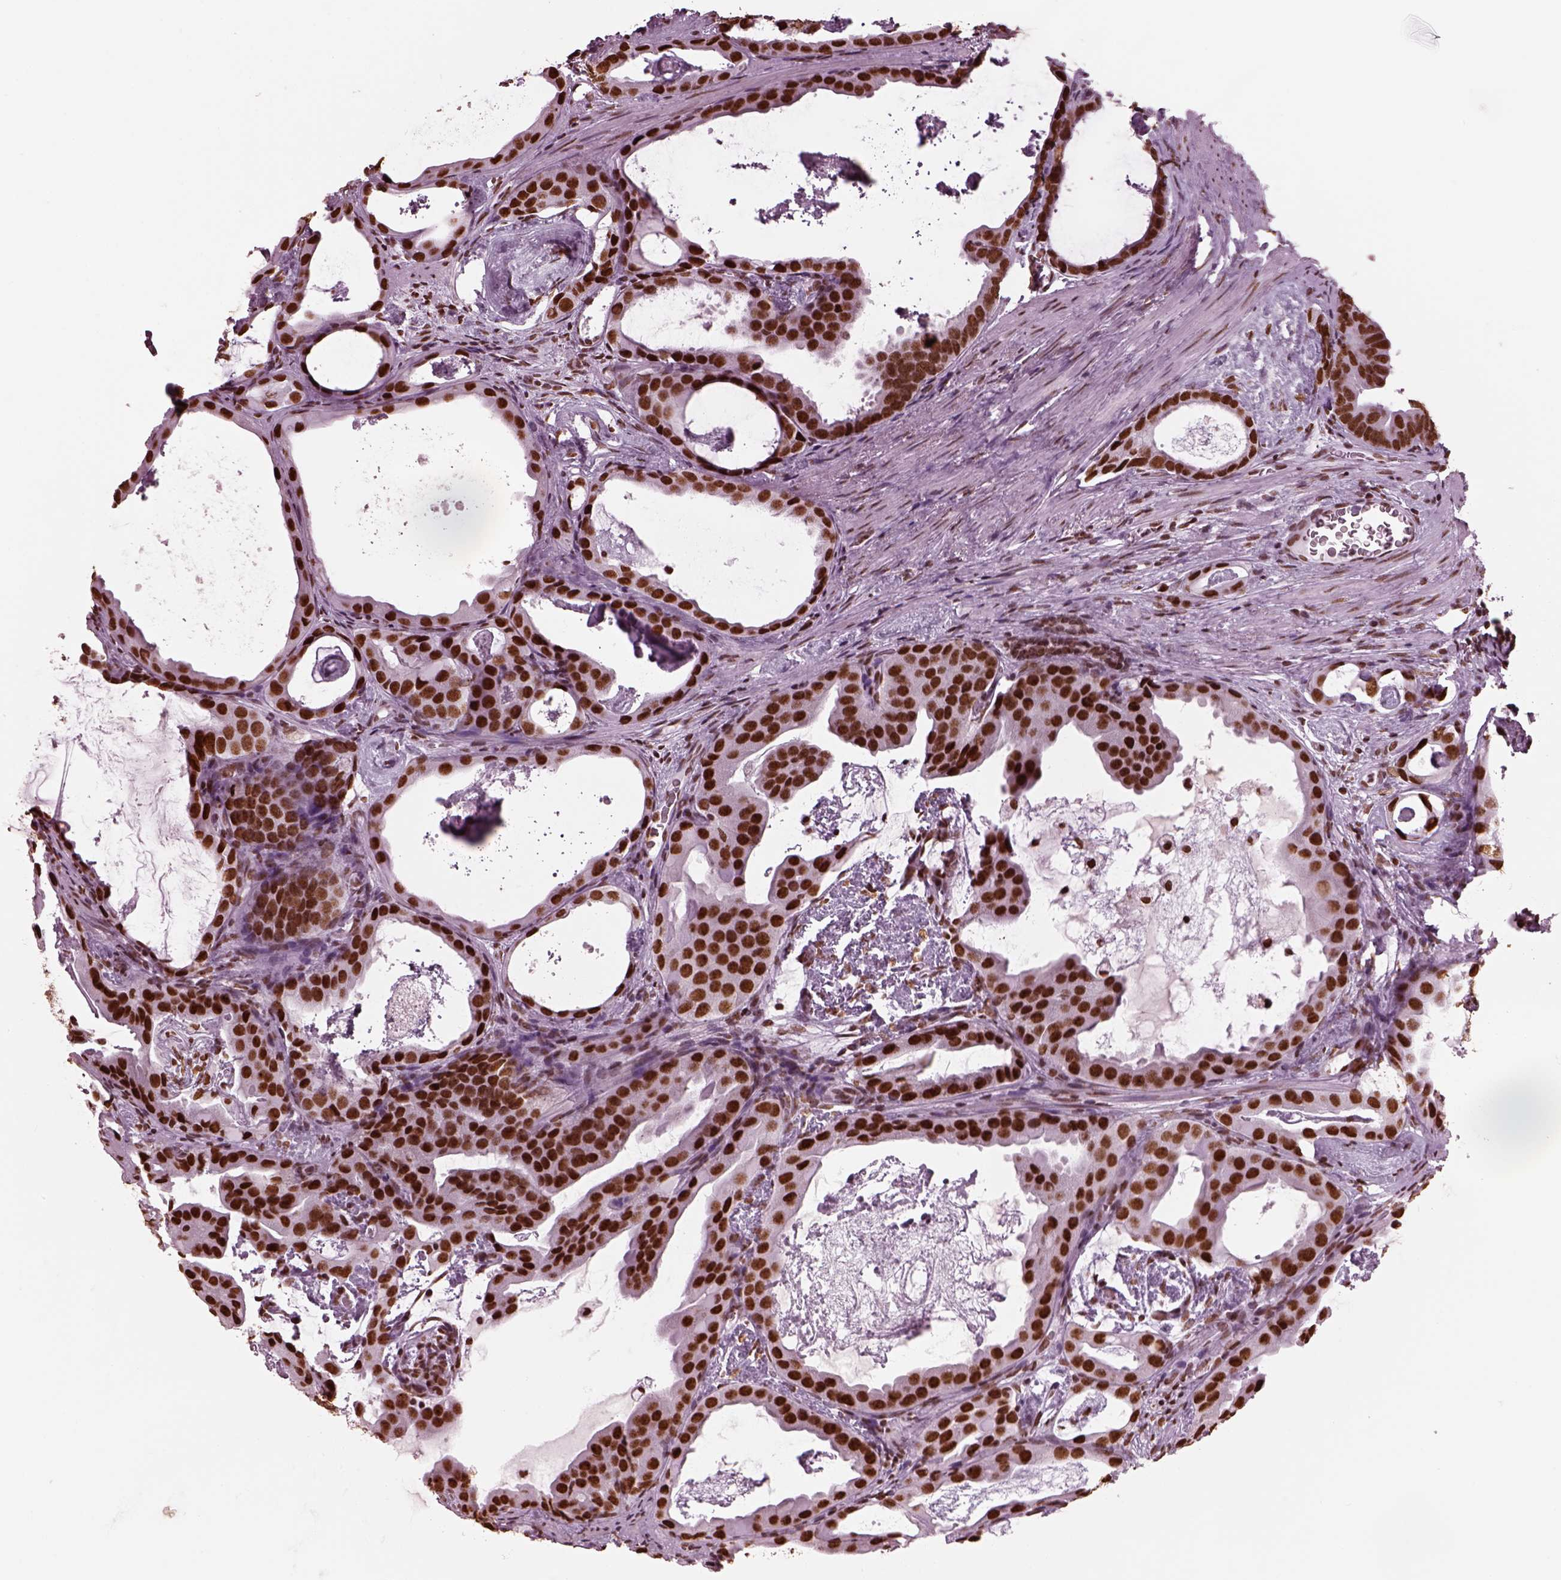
{"staining": {"intensity": "strong", "quantity": ">75%", "location": "nuclear"}, "tissue": "prostate cancer", "cell_type": "Tumor cells", "image_type": "cancer", "snomed": [{"axis": "morphology", "description": "Adenocarcinoma, Low grade"}, {"axis": "topography", "description": "Prostate and seminal vesicle, NOS"}], "caption": "The image displays immunohistochemical staining of prostate low-grade adenocarcinoma. There is strong nuclear expression is identified in approximately >75% of tumor cells.", "gene": "CBFA2T3", "patient": {"sex": "male", "age": 71}}